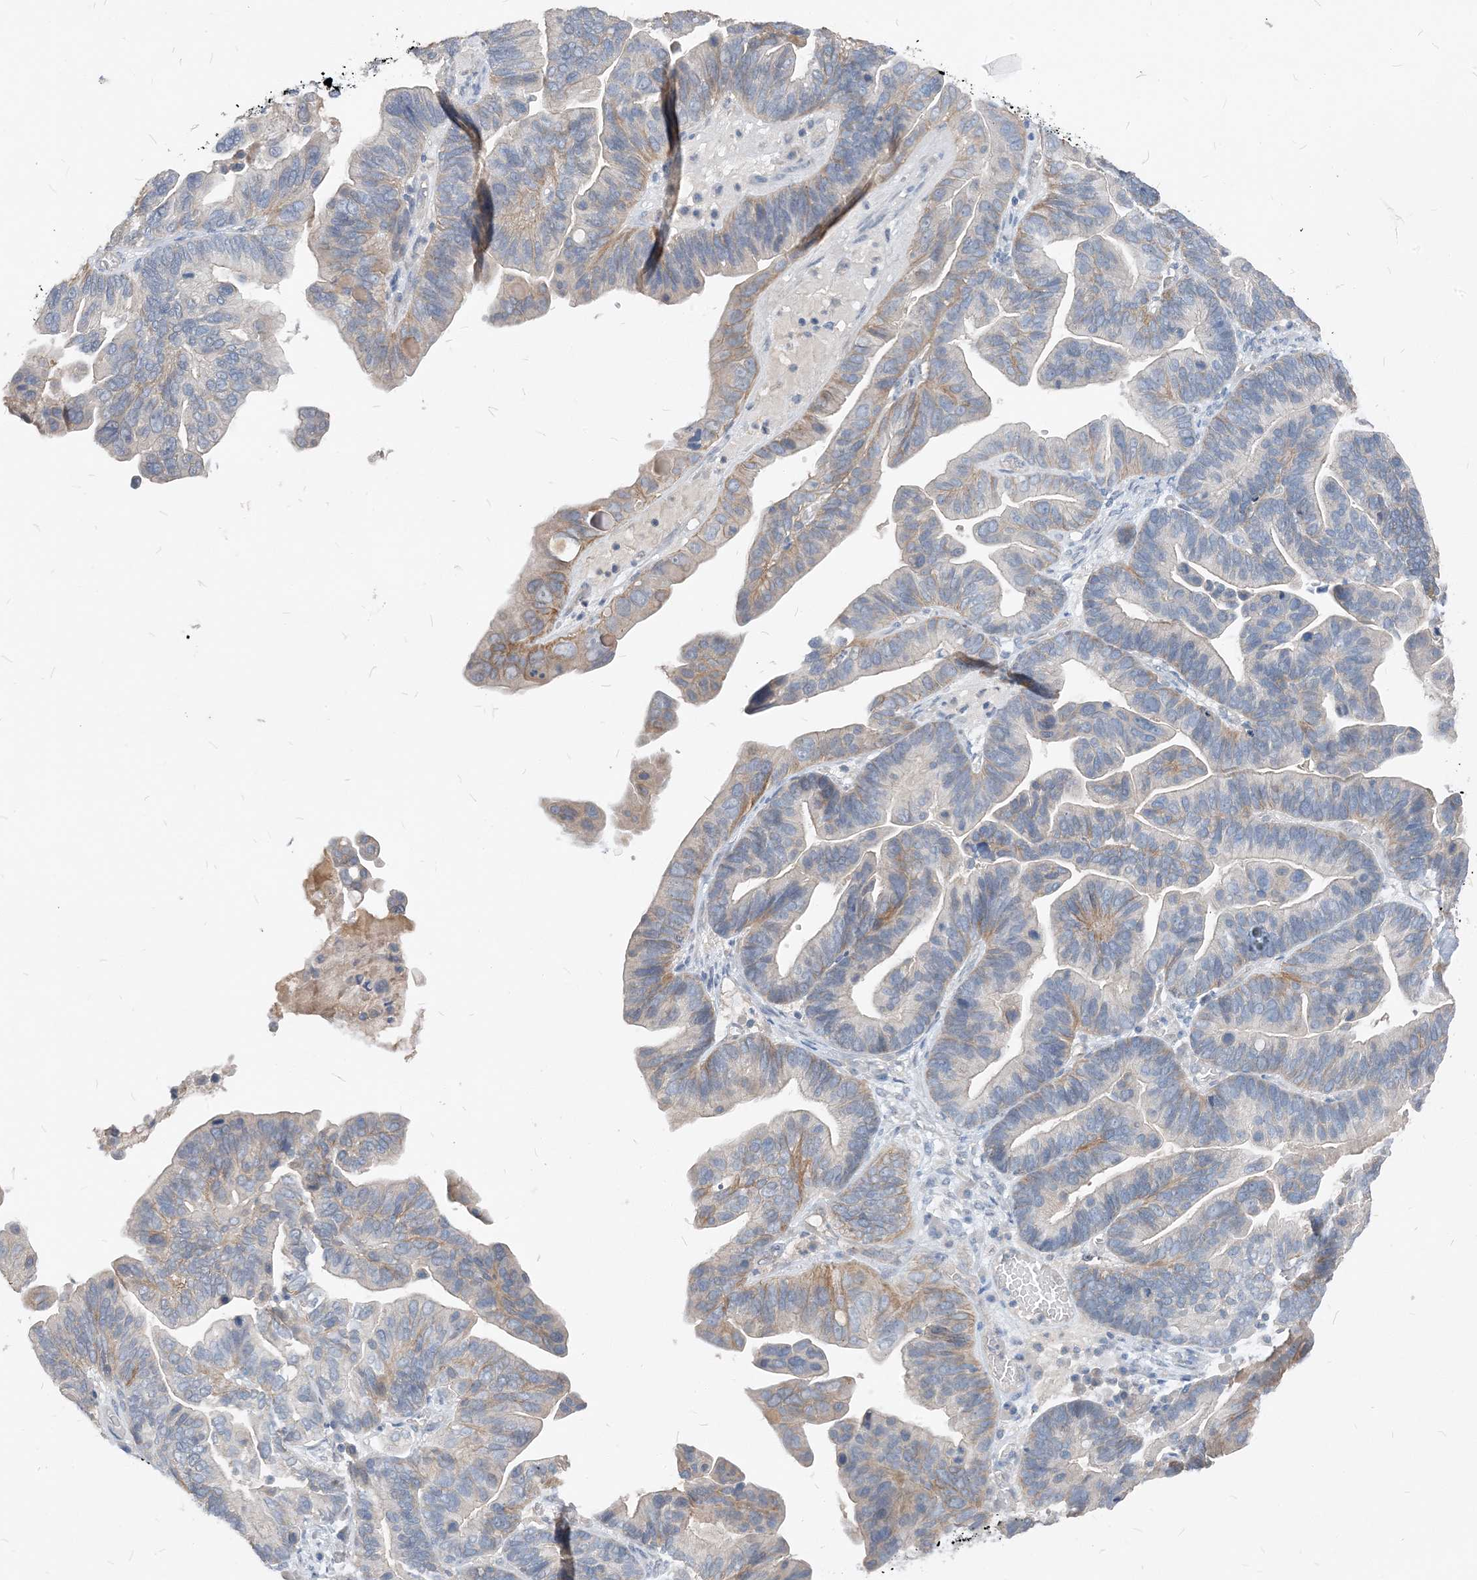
{"staining": {"intensity": "weak", "quantity": "25%-75%", "location": "cytoplasmic/membranous"}, "tissue": "ovarian cancer", "cell_type": "Tumor cells", "image_type": "cancer", "snomed": [{"axis": "morphology", "description": "Cystadenocarcinoma, serous, NOS"}, {"axis": "topography", "description": "Ovary"}], "caption": "About 25%-75% of tumor cells in ovarian serous cystadenocarcinoma show weak cytoplasmic/membranous protein expression as visualized by brown immunohistochemical staining.", "gene": "NCOA7", "patient": {"sex": "female", "age": 56}}